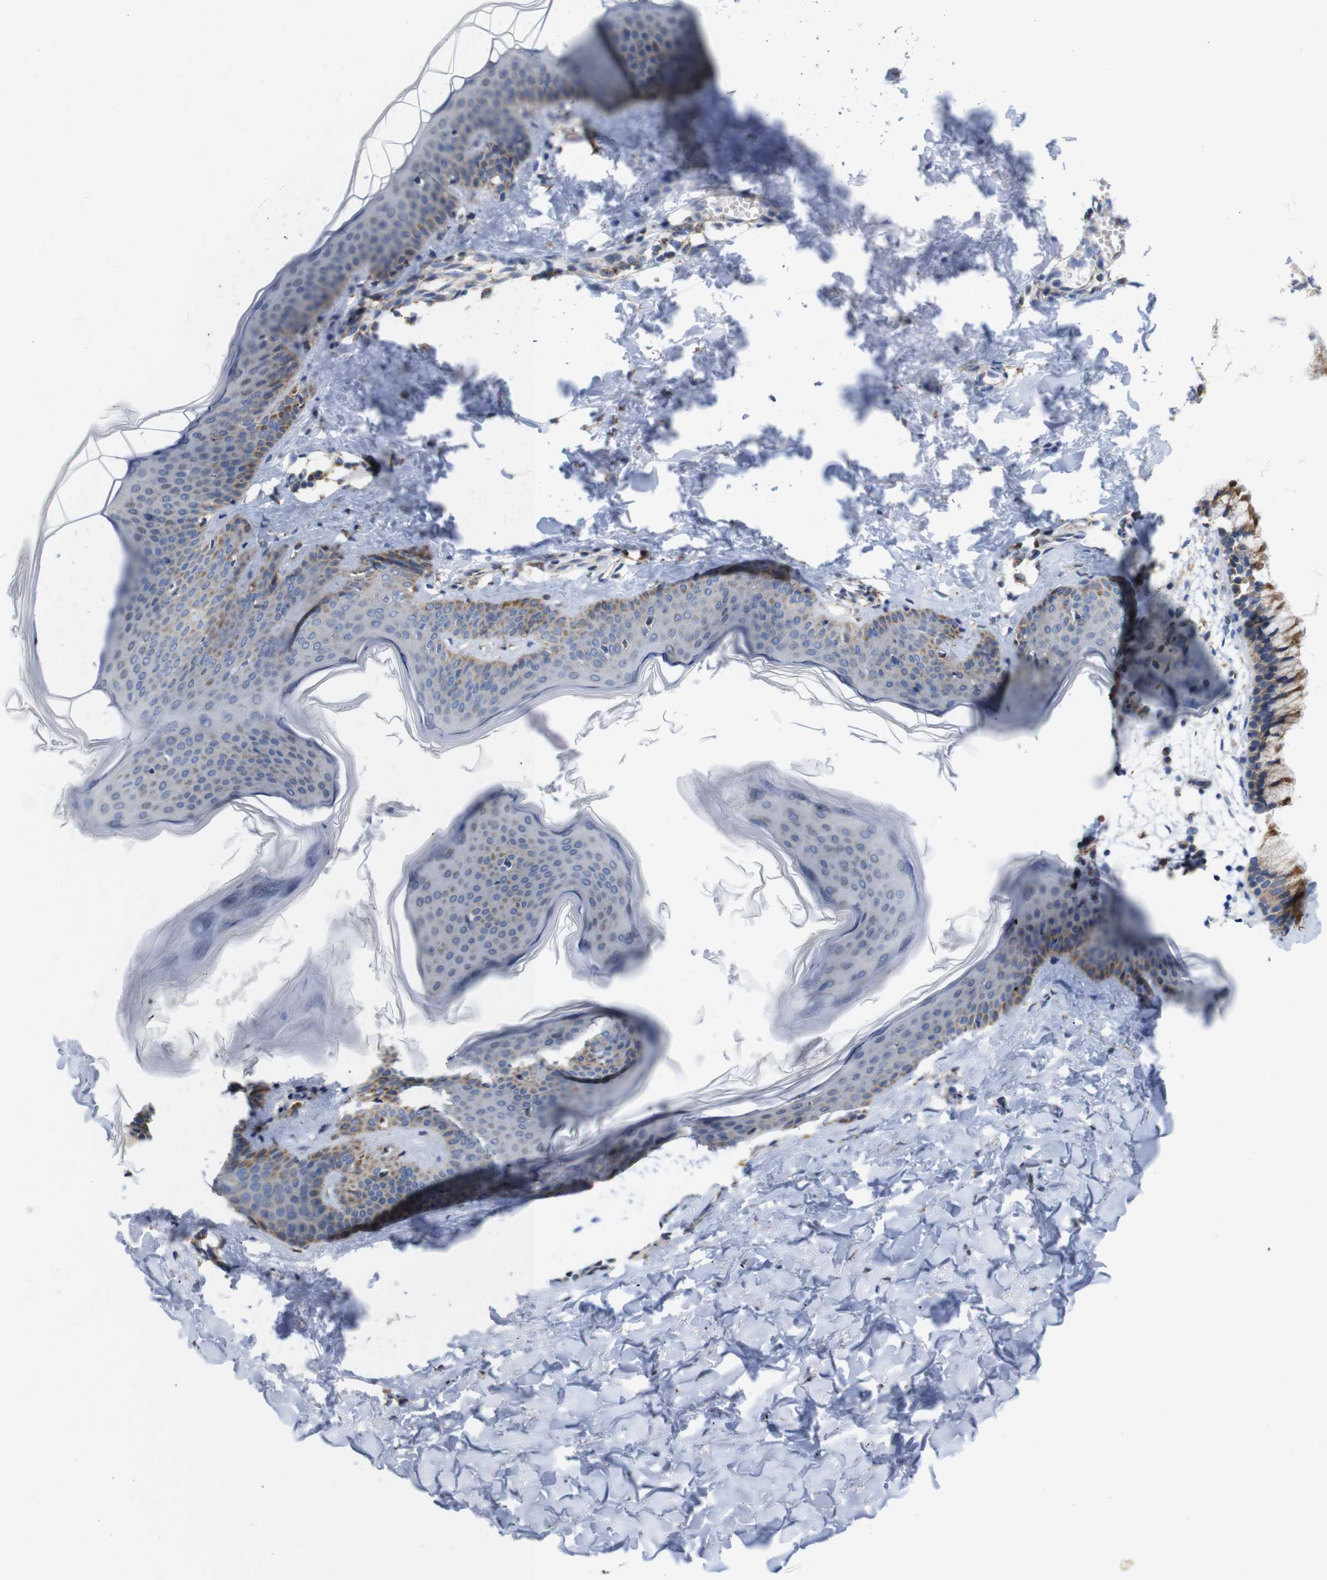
{"staining": {"intensity": "moderate", "quantity": "25%-75%", "location": "cytoplasmic/membranous"}, "tissue": "skin", "cell_type": "Fibroblasts", "image_type": "normal", "snomed": [{"axis": "morphology", "description": "Normal tissue, NOS"}, {"axis": "topography", "description": "Skin"}], "caption": "Fibroblasts demonstrate moderate cytoplasmic/membranous expression in about 25%-75% of cells in benign skin. Ihc stains the protein in brown and the nuclei are stained blue.", "gene": "FAM171B", "patient": {"sex": "female", "age": 17}}